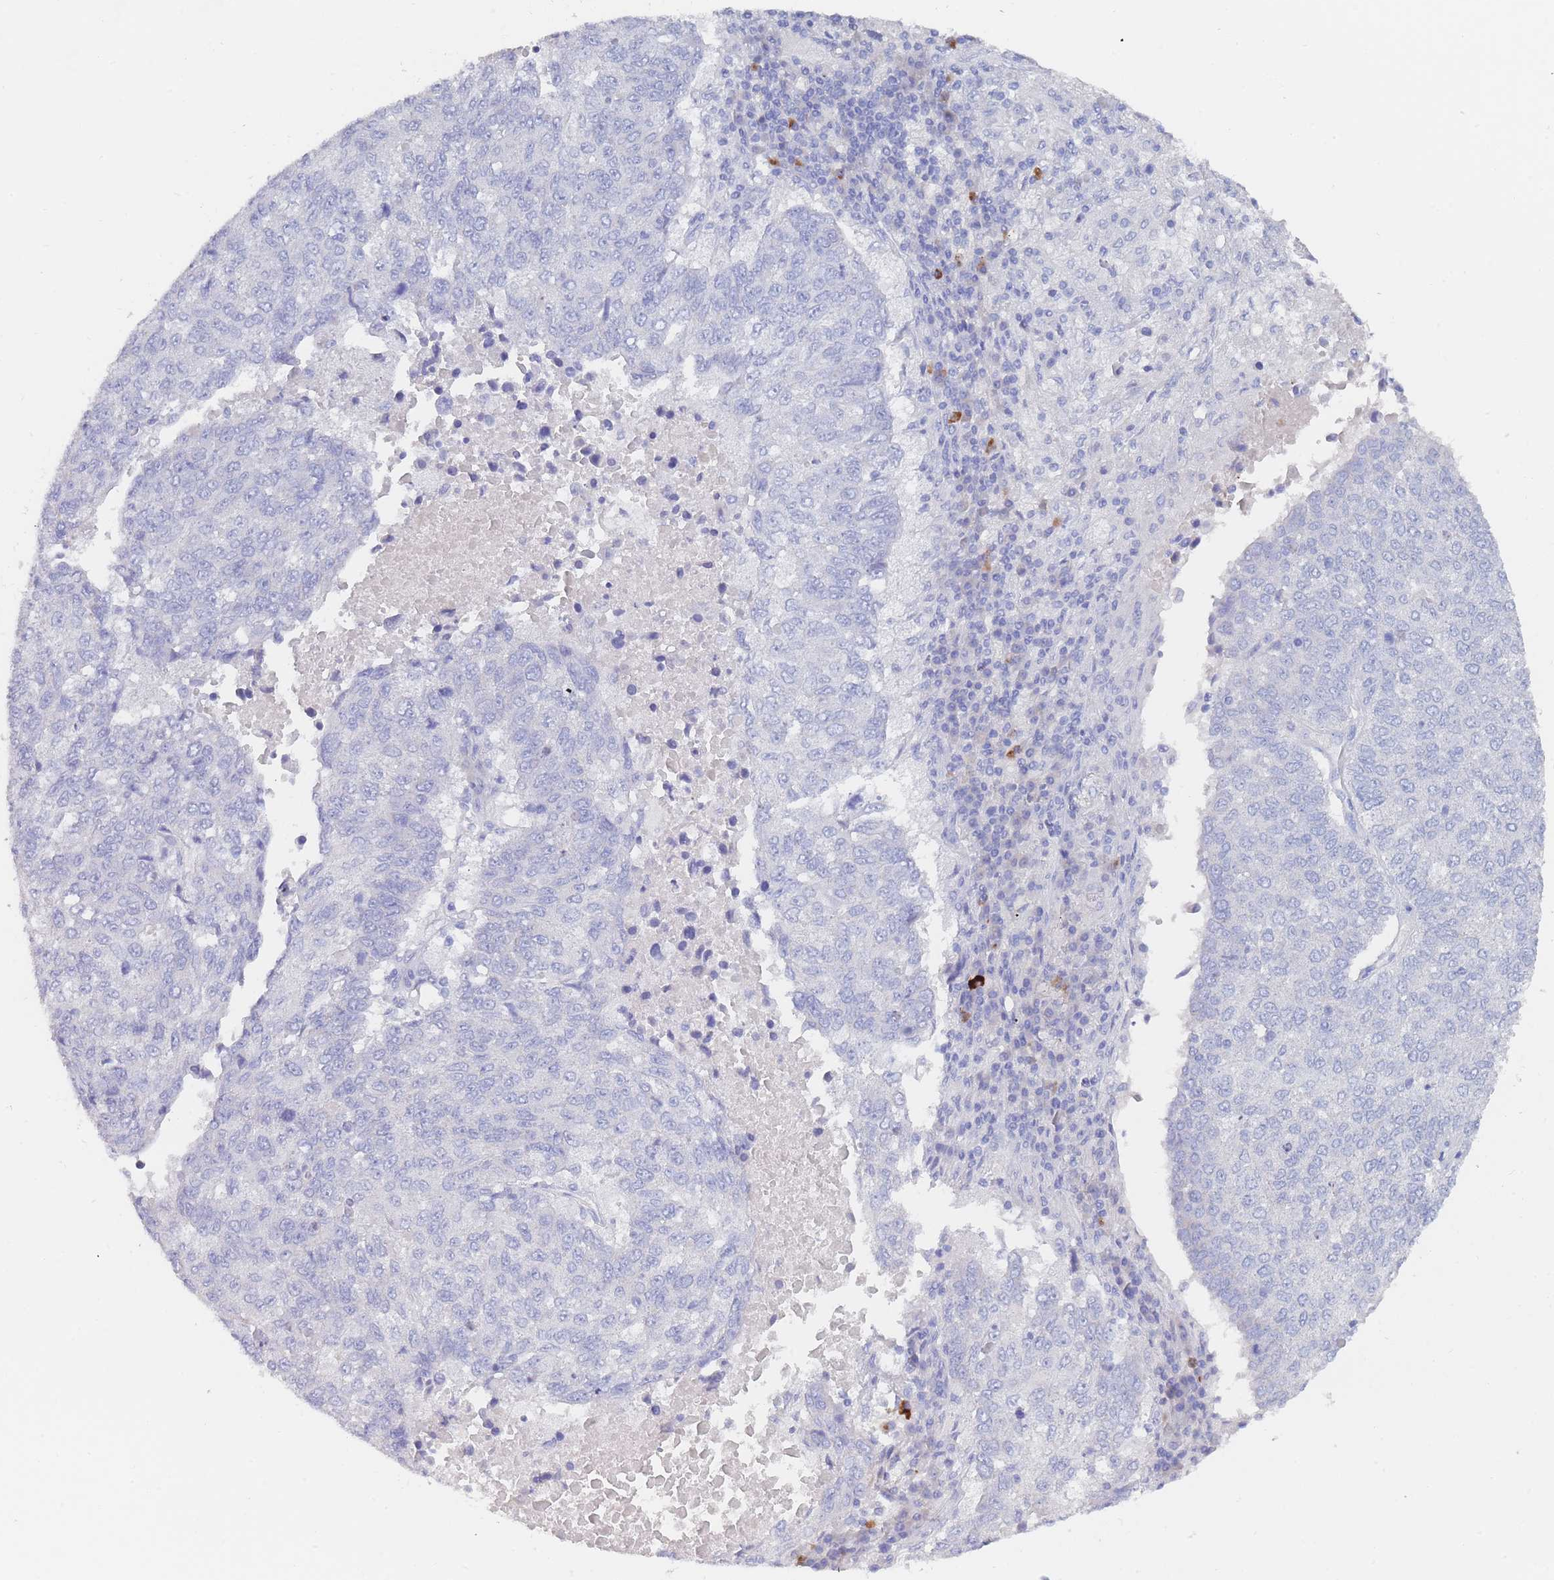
{"staining": {"intensity": "negative", "quantity": "none", "location": "none"}, "tissue": "lung cancer", "cell_type": "Tumor cells", "image_type": "cancer", "snomed": [{"axis": "morphology", "description": "Squamous cell carcinoma, NOS"}, {"axis": "topography", "description": "Lung"}], "caption": "Tumor cells are negative for protein expression in human lung cancer.", "gene": "SLC25A35", "patient": {"sex": "male", "age": 73}}